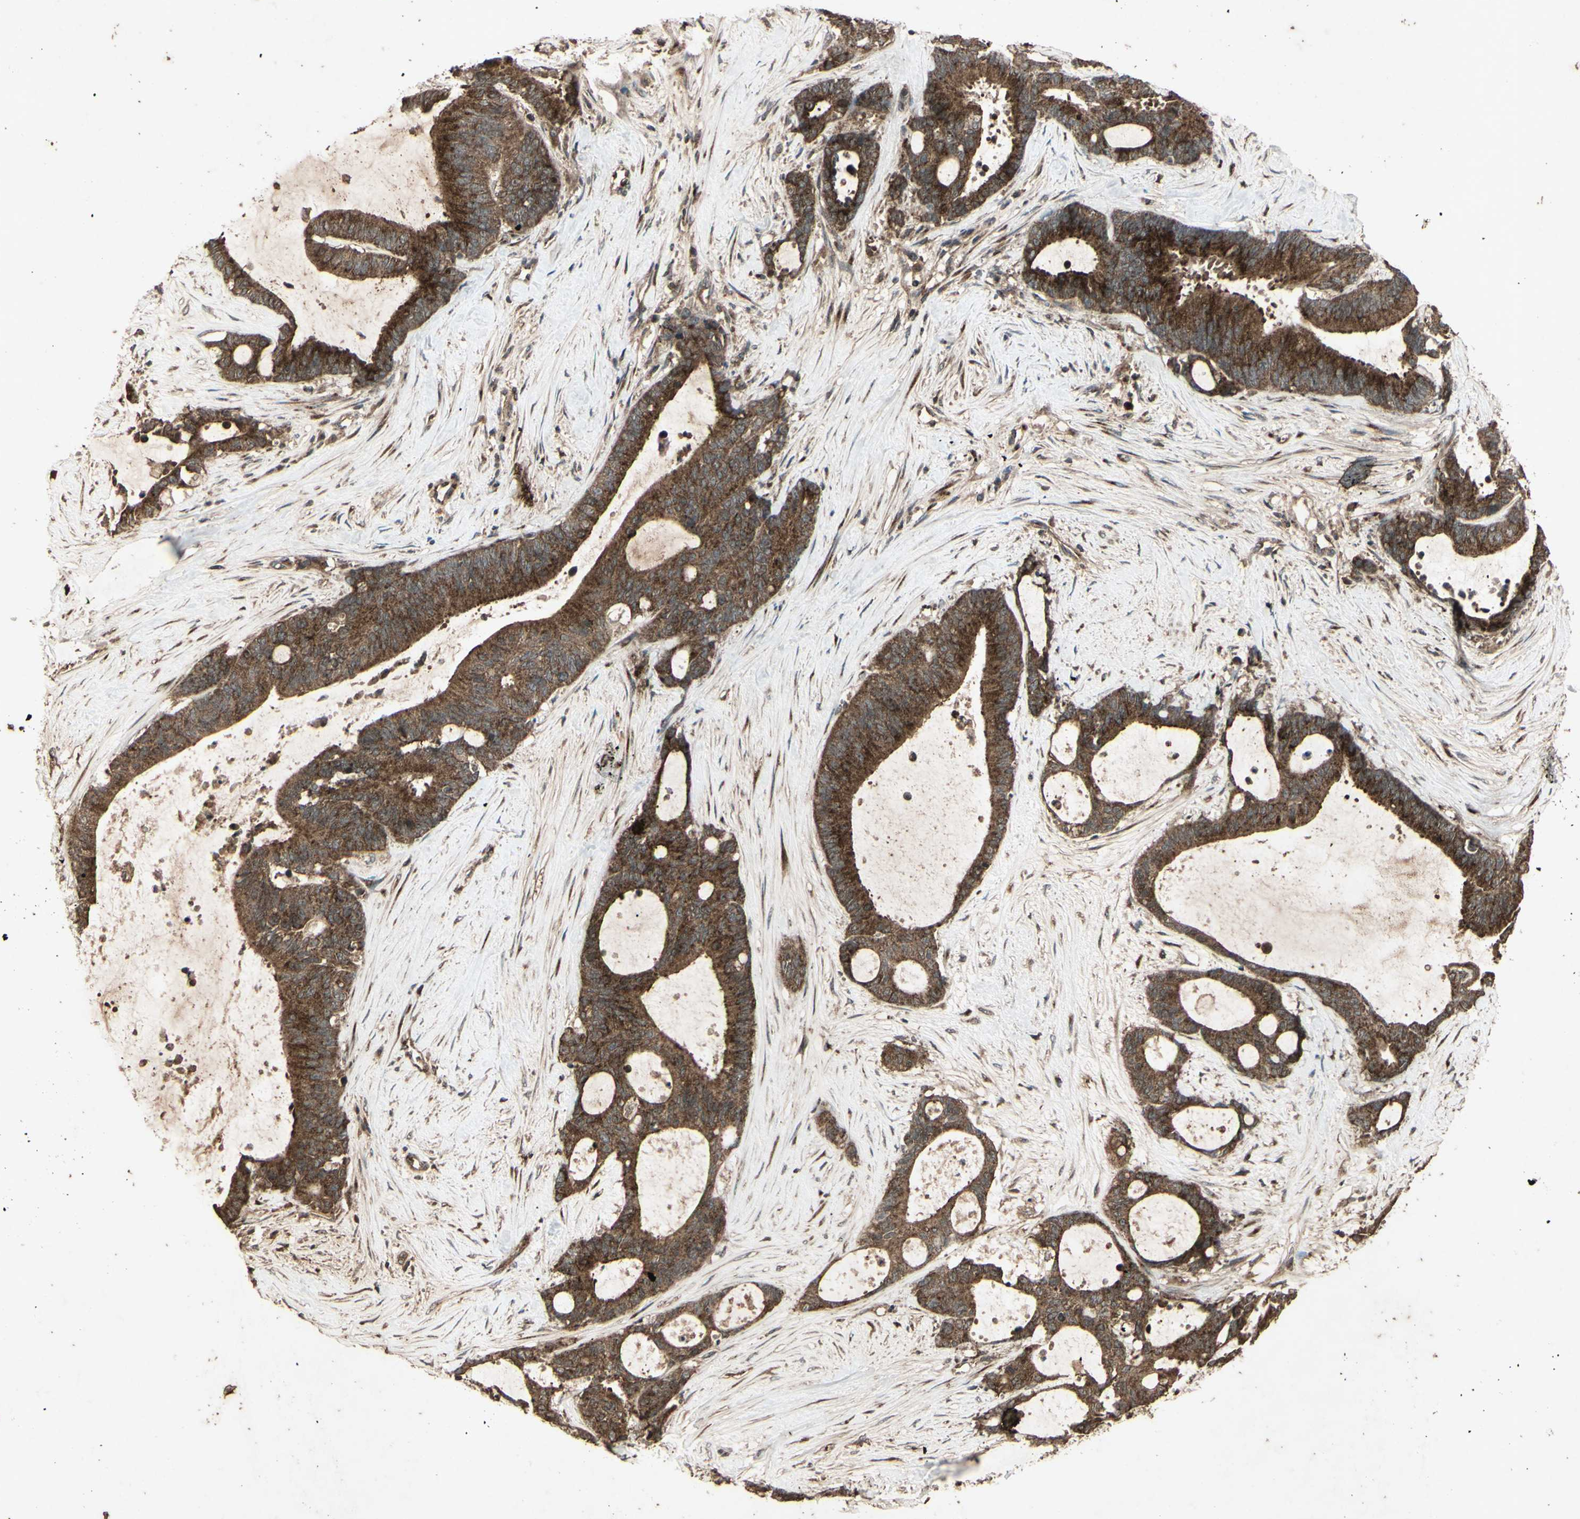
{"staining": {"intensity": "strong", "quantity": ">75%", "location": "cytoplasmic/membranous"}, "tissue": "liver cancer", "cell_type": "Tumor cells", "image_type": "cancer", "snomed": [{"axis": "morphology", "description": "Cholangiocarcinoma"}, {"axis": "topography", "description": "Liver"}], "caption": "The image demonstrates a brown stain indicating the presence of a protein in the cytoplasmic/membranous of tumor cells in liver cholangiocarcinoma.", "gene": "AP1G1", "patient": {"sex": "female", "age": 73}}